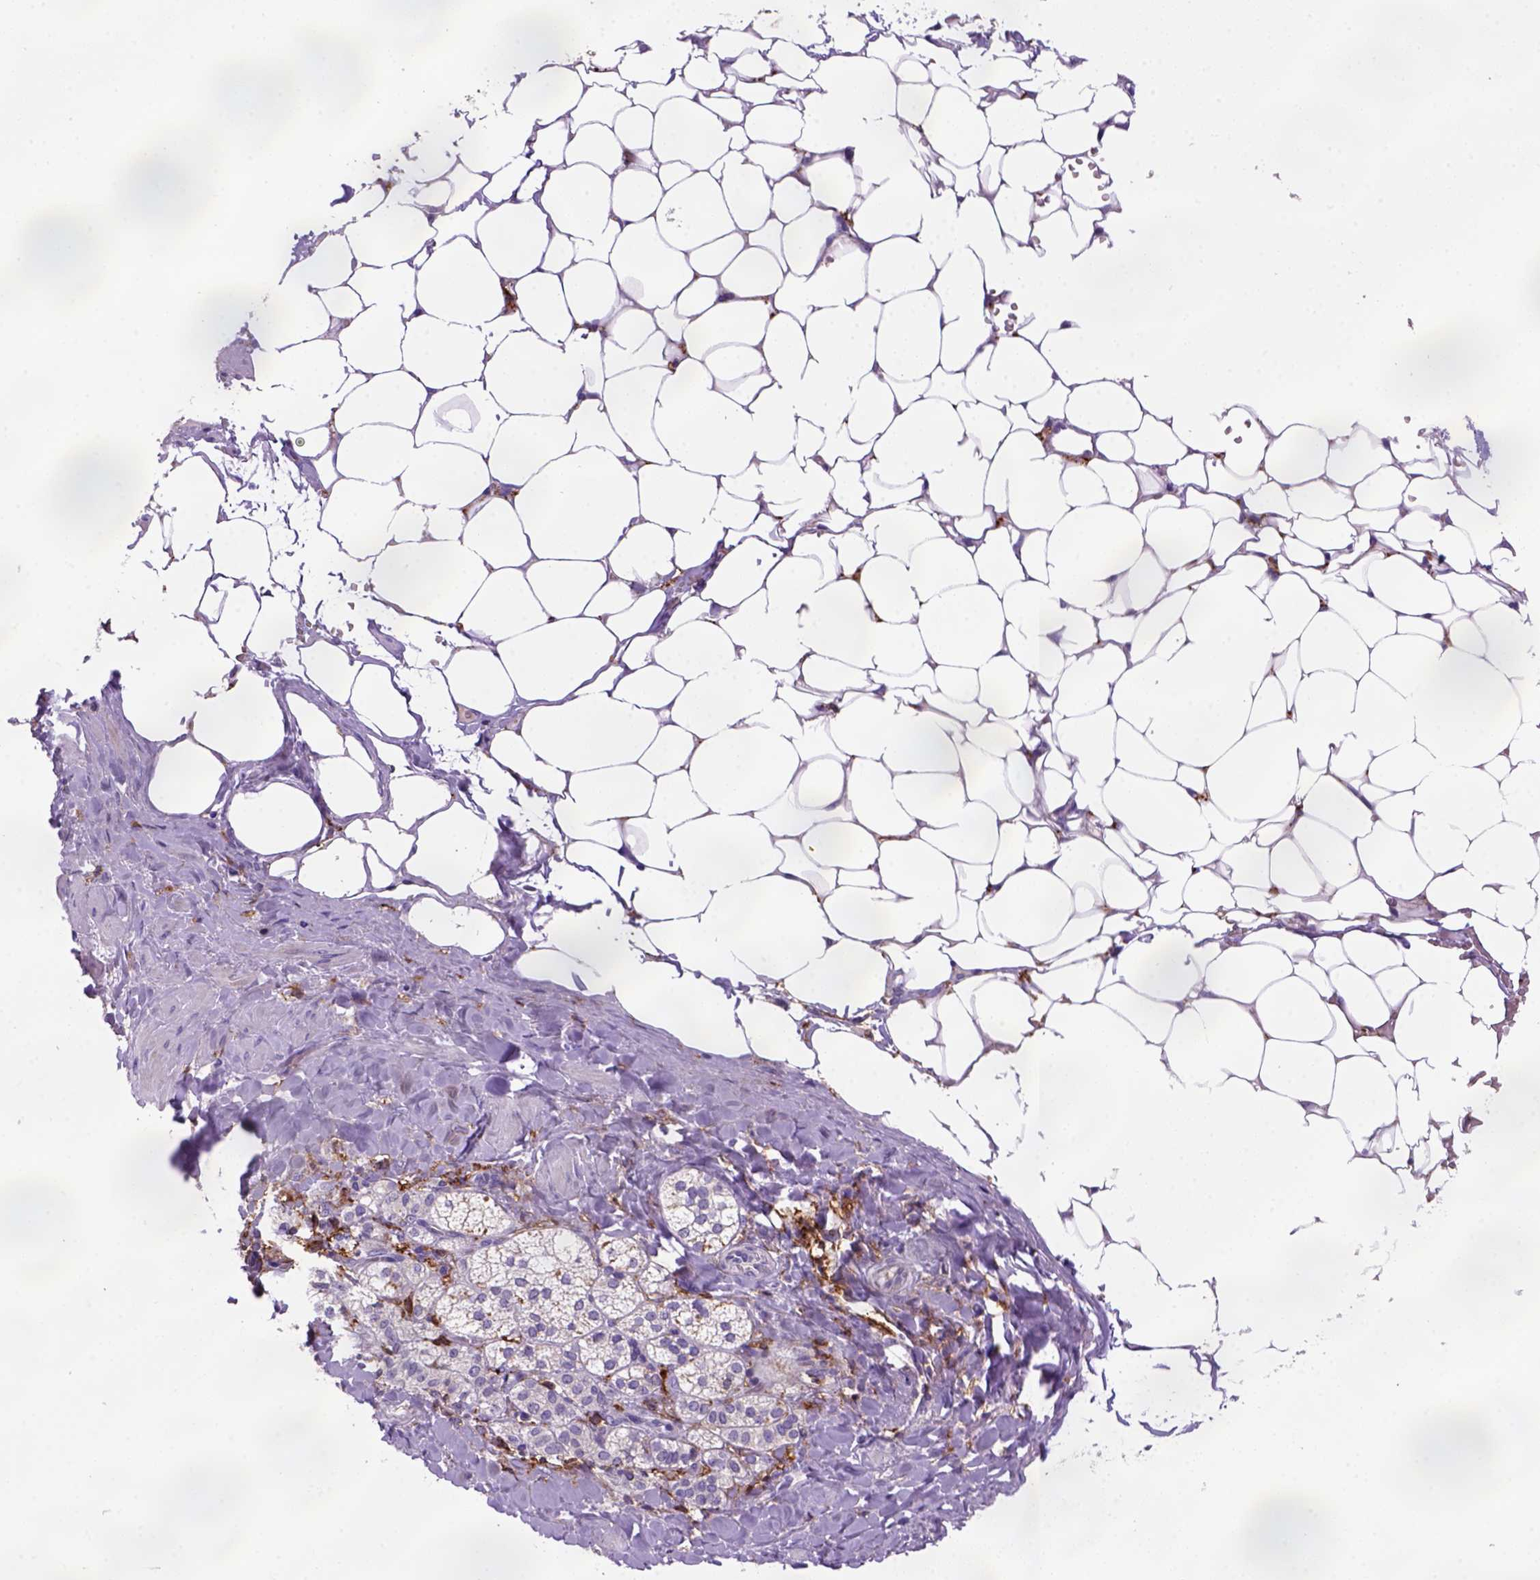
{"staining": {"intensity": "moderate", "quantity": "<25%", "location": "cytoplasmic/membranous"}, "tissue": "adrenal gland", "cell_type": "Glandular cells", "image_type": "normal", "snomed": [{"axis": "morphology", "description": "Normal tissue, NOS"}, {"axis": "topography", "description": "Adrenal gland"}], "caption": "Adrenal gland stained with IHC demonstrates moderate cytoplasmic/membranous expression in approximately <25% of glandular cells.", "gene": "CD14", "patient": {"sex": "male", "age": 53}}